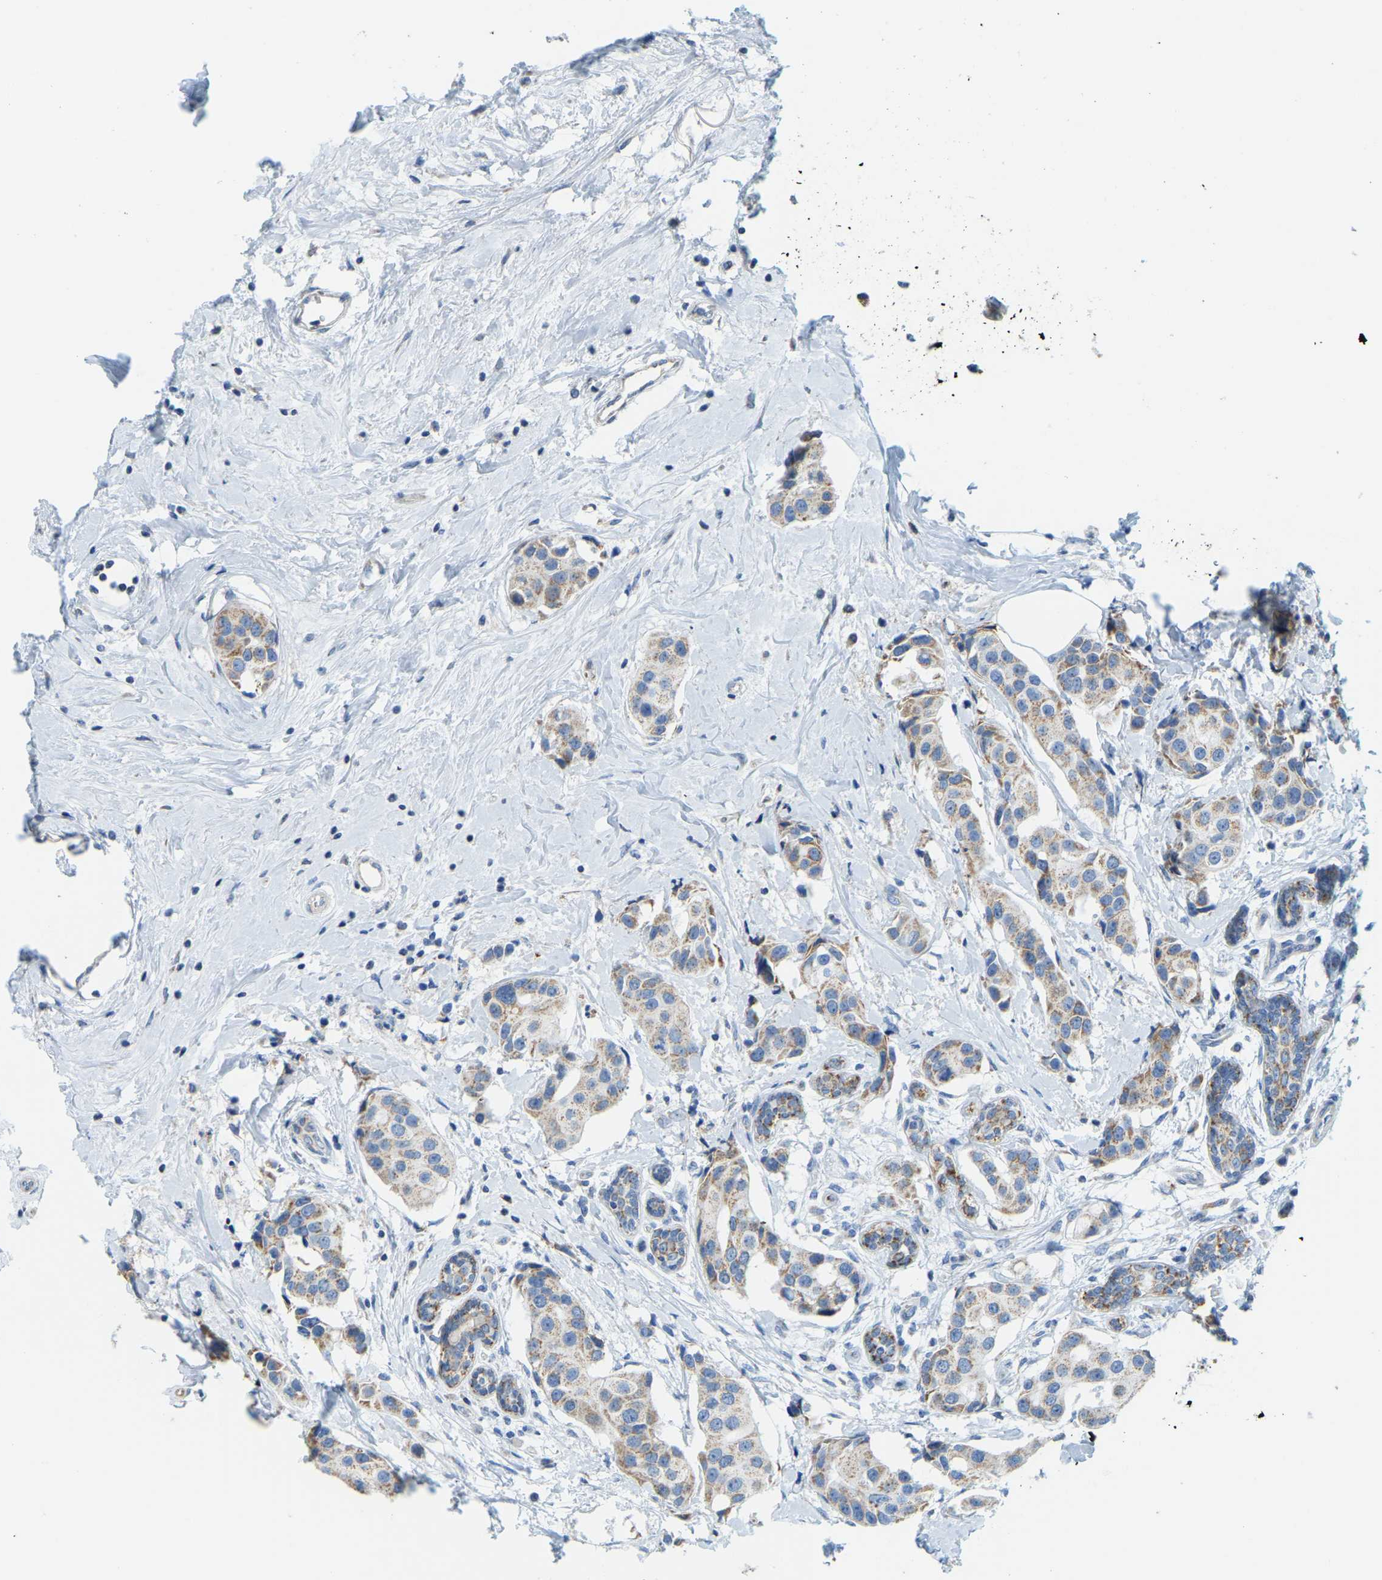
{"staining": {"intensity": "moderate", "quantity": "25%-75%", "location": "cytoplasmic/membranous"}, "tissue": "breast cancer", "cell_type": "Tumor cells", "image_type": "cancer", "snomed": [{"axis": "morphology", "description": "Normal tissue, NOS"}, {"axis": "morphology", "description": "Duct carcinoma"}, {"axis": "topography", "description": "Breast"}], "caption": "Brown immunohistochemical staining in intraductal carcinoma (breast) exhibits moderate cytoplasmic/membranous staining in approximately 25%-75% of tumor cells.", "gene": "GDA", "patient": {"sex": "female", "age": 39}}